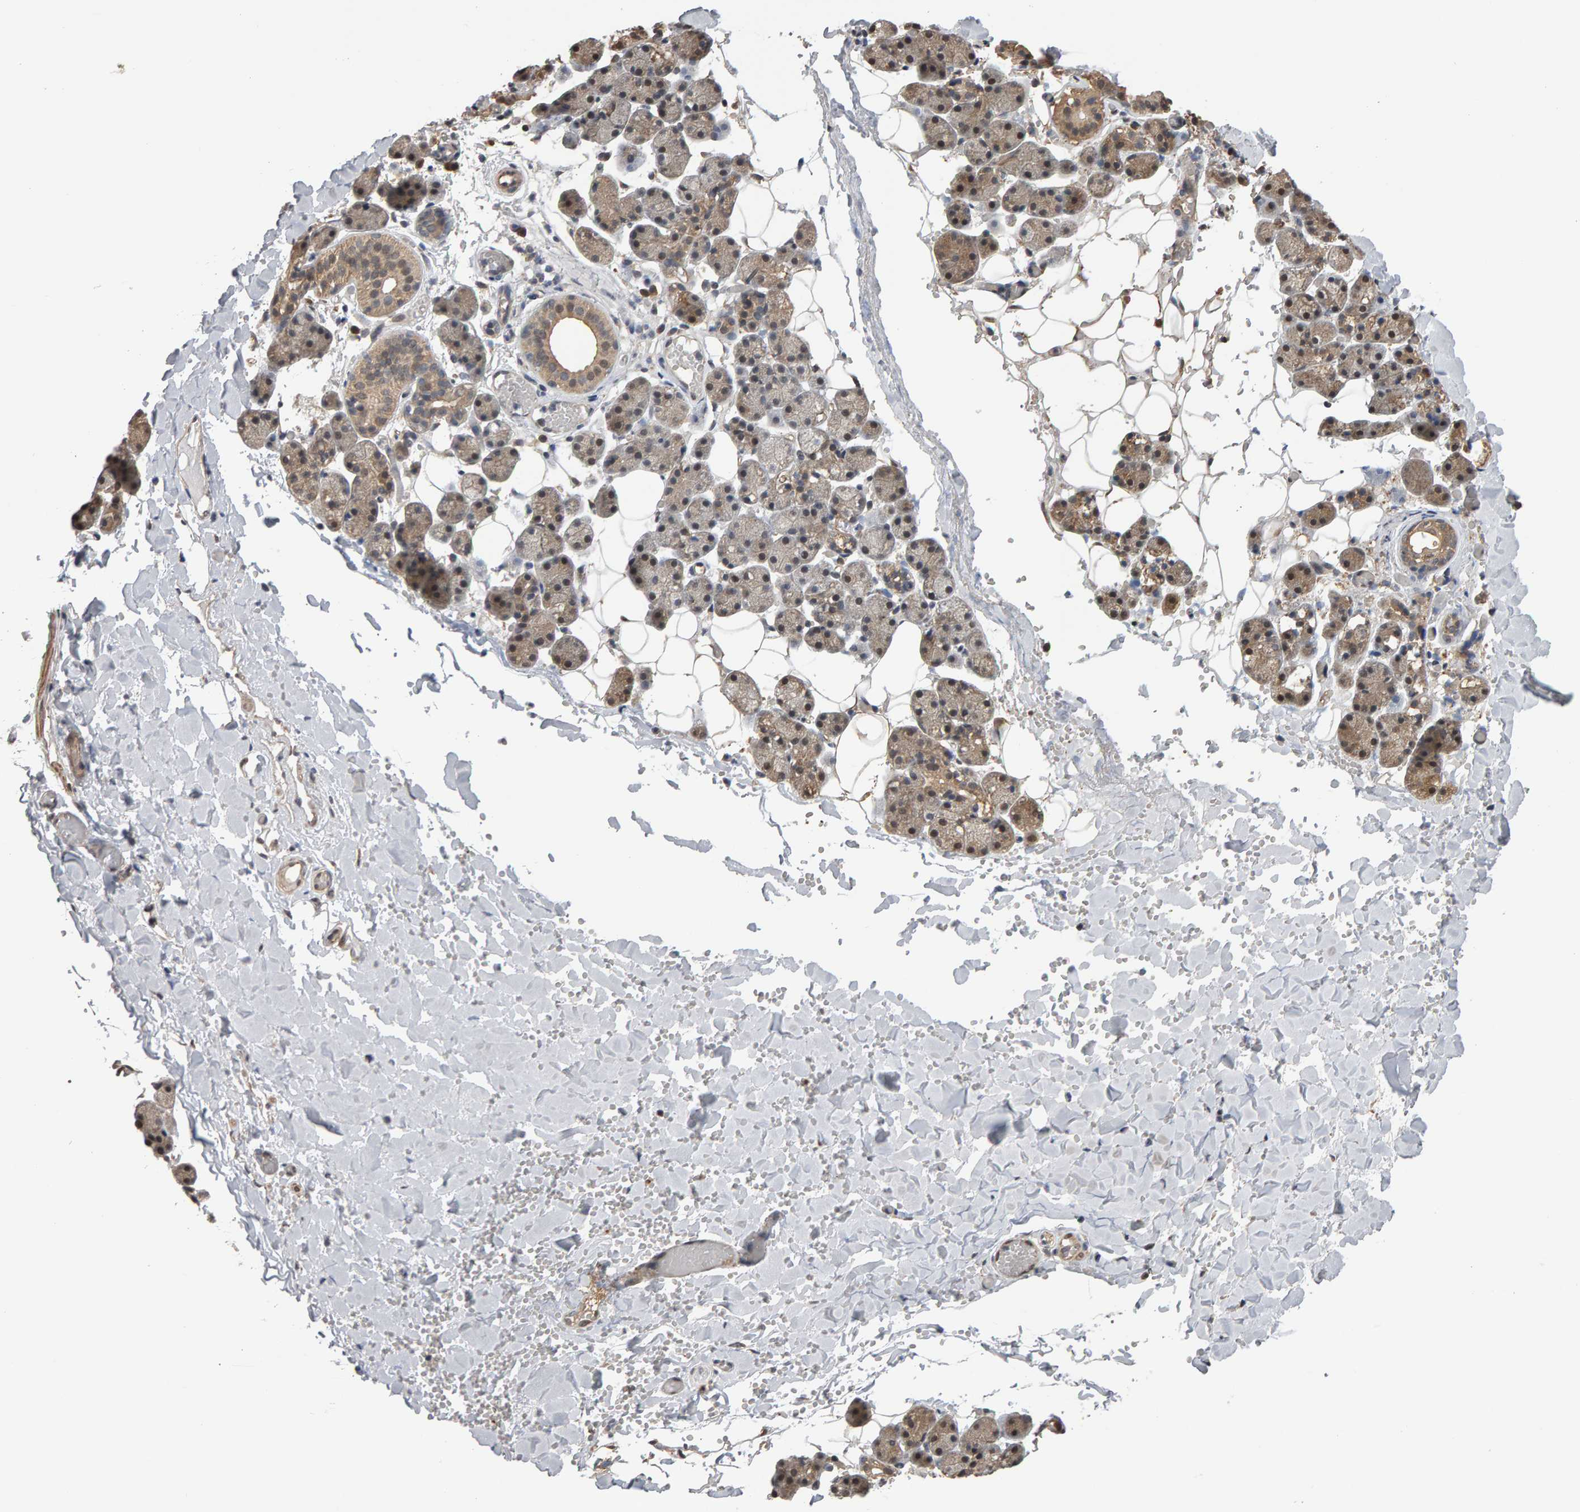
{"staining": {"intensity": "weak", "quantity": ">75%", "location": "cytoplasmic/membranous,nuclear"}, "tissue": "salivary gland", "cell_type": "Glandular cells", "image_type": "normal", "snomed": [{"axis": "morphology", "description": "Normal tissue, NOS"}, {"axis": "topography", "description": "Salivary gland"}], "caption": "Benign salivary gland exhibits weak cytoplasmic/membranous,nuclear staining in about >75% of glandular cells, visualized by immunohistochemistry.", "gene": "COASY", "patient": {"sex": "female", "age": 33}}